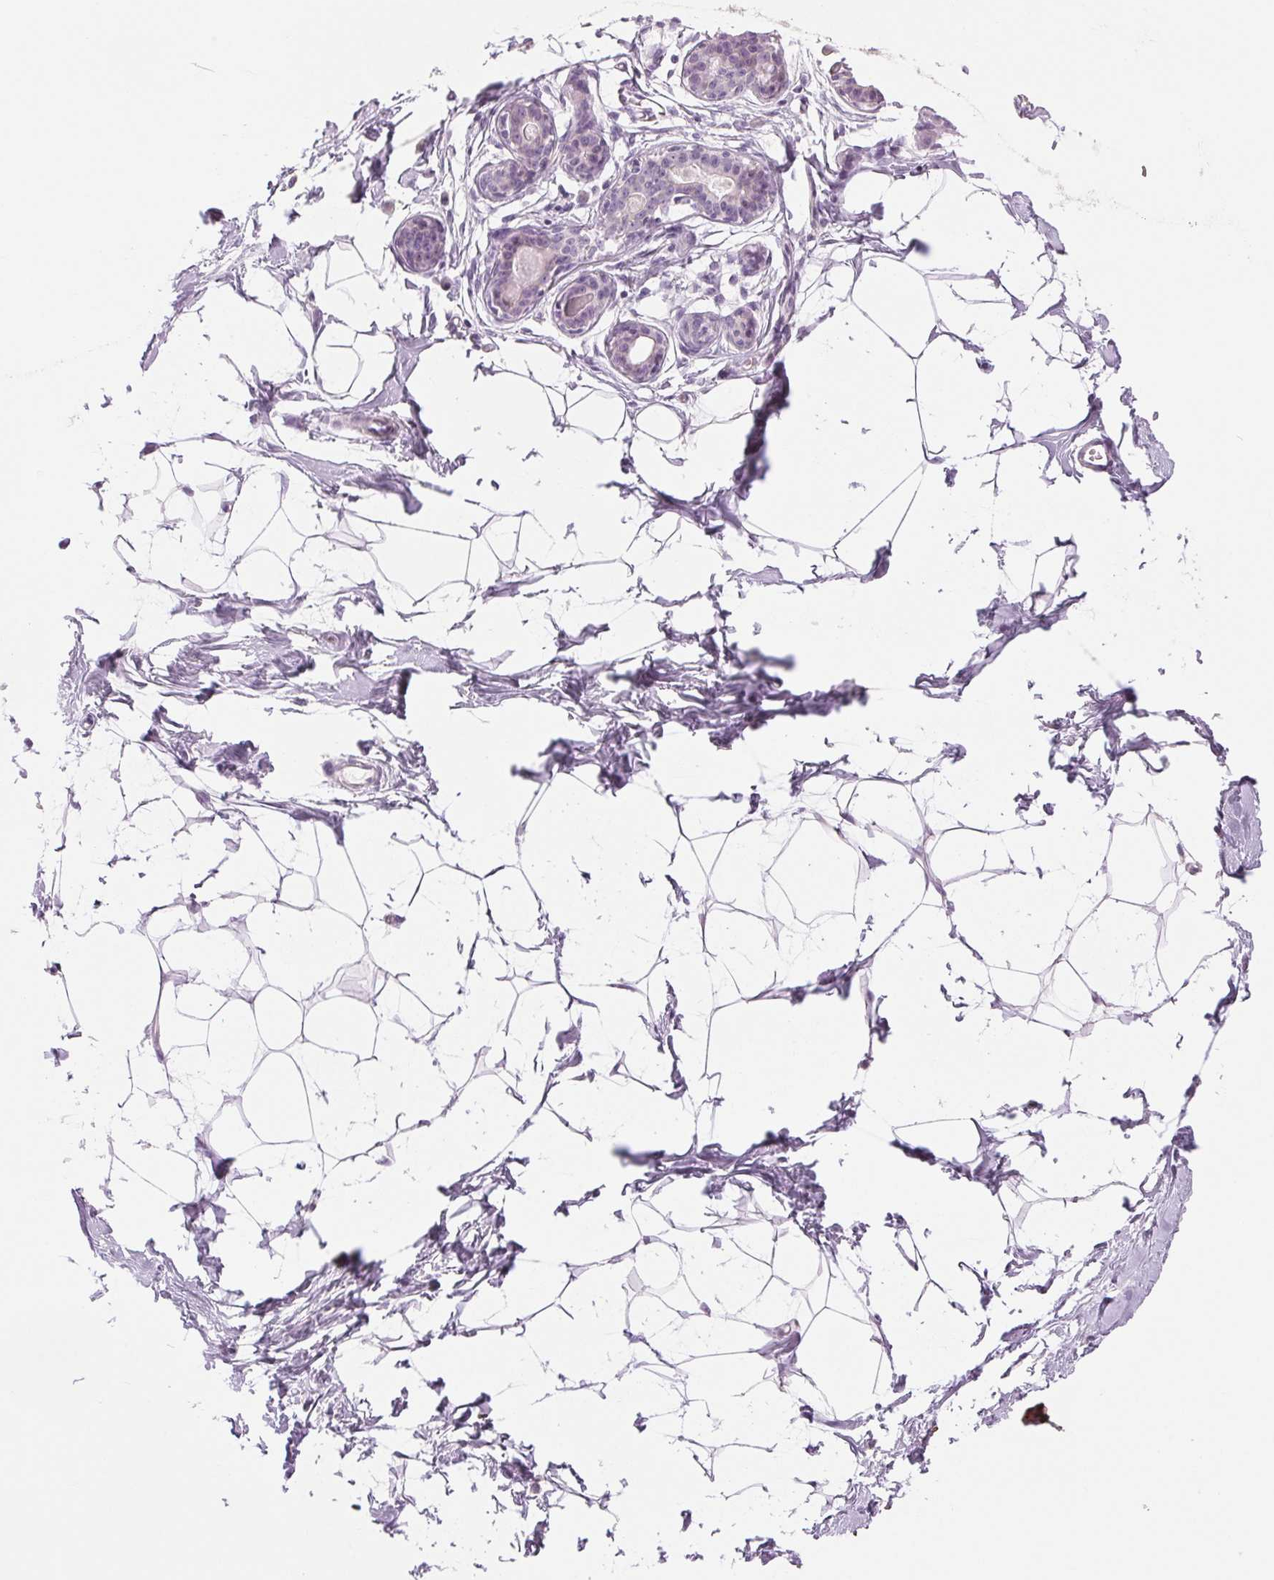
{"staining": {"intensity": "negative", "quantity": "none", "location": "none"}, "tissue": "breast", "cell_type": "Adipocytes", "image_type": "normal", "snomed": [{"axis": "morphology", "description": "Normal tissue, NOS"}, {"axis": "topography", "description": "Breast"}], "caption": "Adipocytes show no significant protein expression in benign breast.", "gene": "CCDC168", "patient": {"sex": "female", "age": 45}}